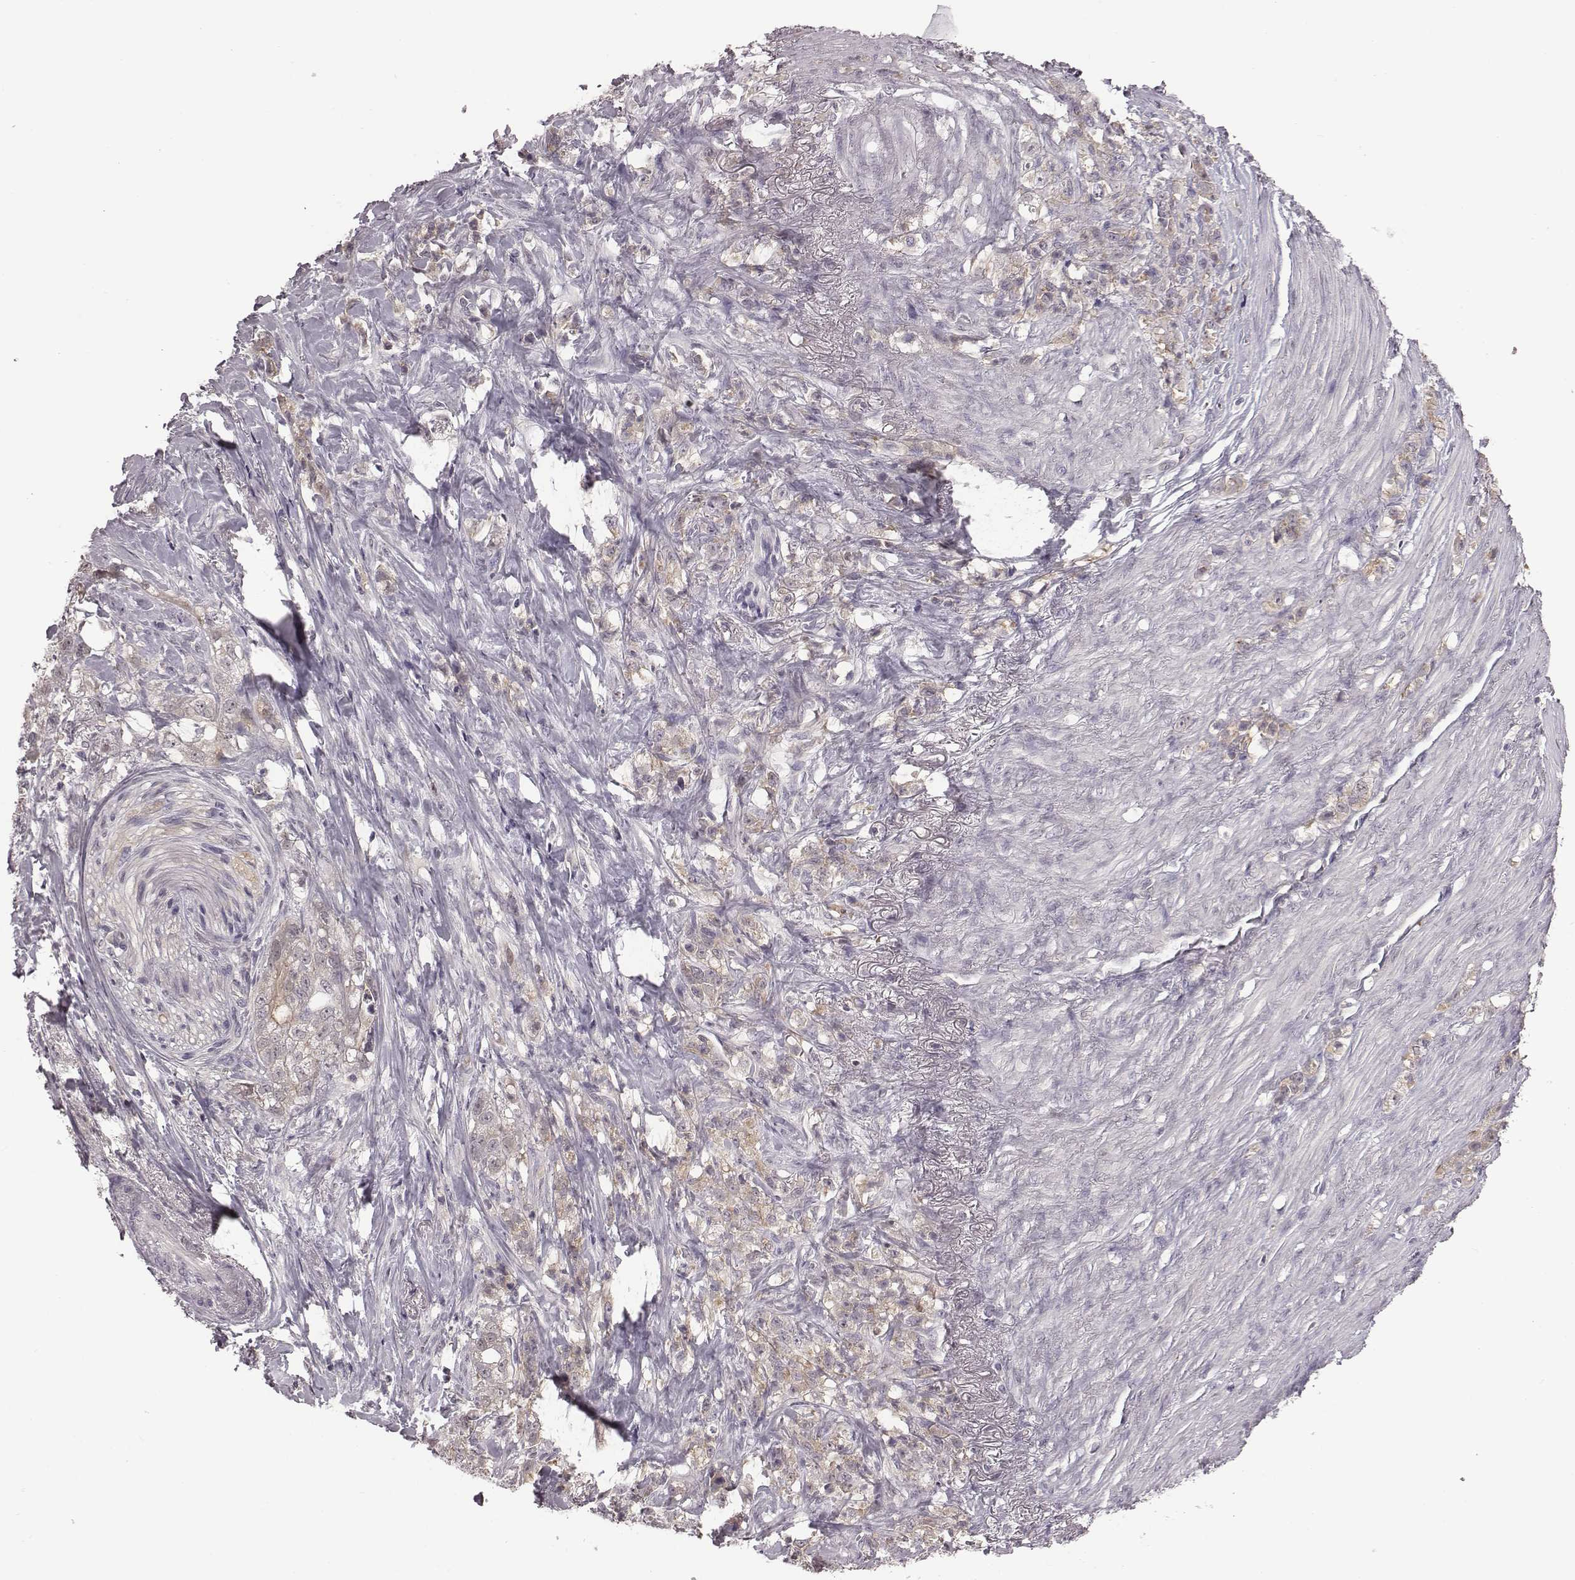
{"staining": {"intensity": "moderate", "quantity": ">75%", "location": "cytoplasmic/membranous"}, "tissue": "stomach cancer", "cell_type": "Tumor cells", "image_type": "cancer", "snomed": [{"axis": "morphology", "description": "Adenocarcinoma, NOS"}, {"axis": "topography", "description": "Stomach, lower"}], "caption": "Brown immunohistochemical staining in human stomach cancer (adenocarcinoma) shows moderate cytoplasmic/membranous positivity in approximately >75% of tumor cells.", "gene": "BICDL1", "patient": {"sex": "male", "age": 88}}